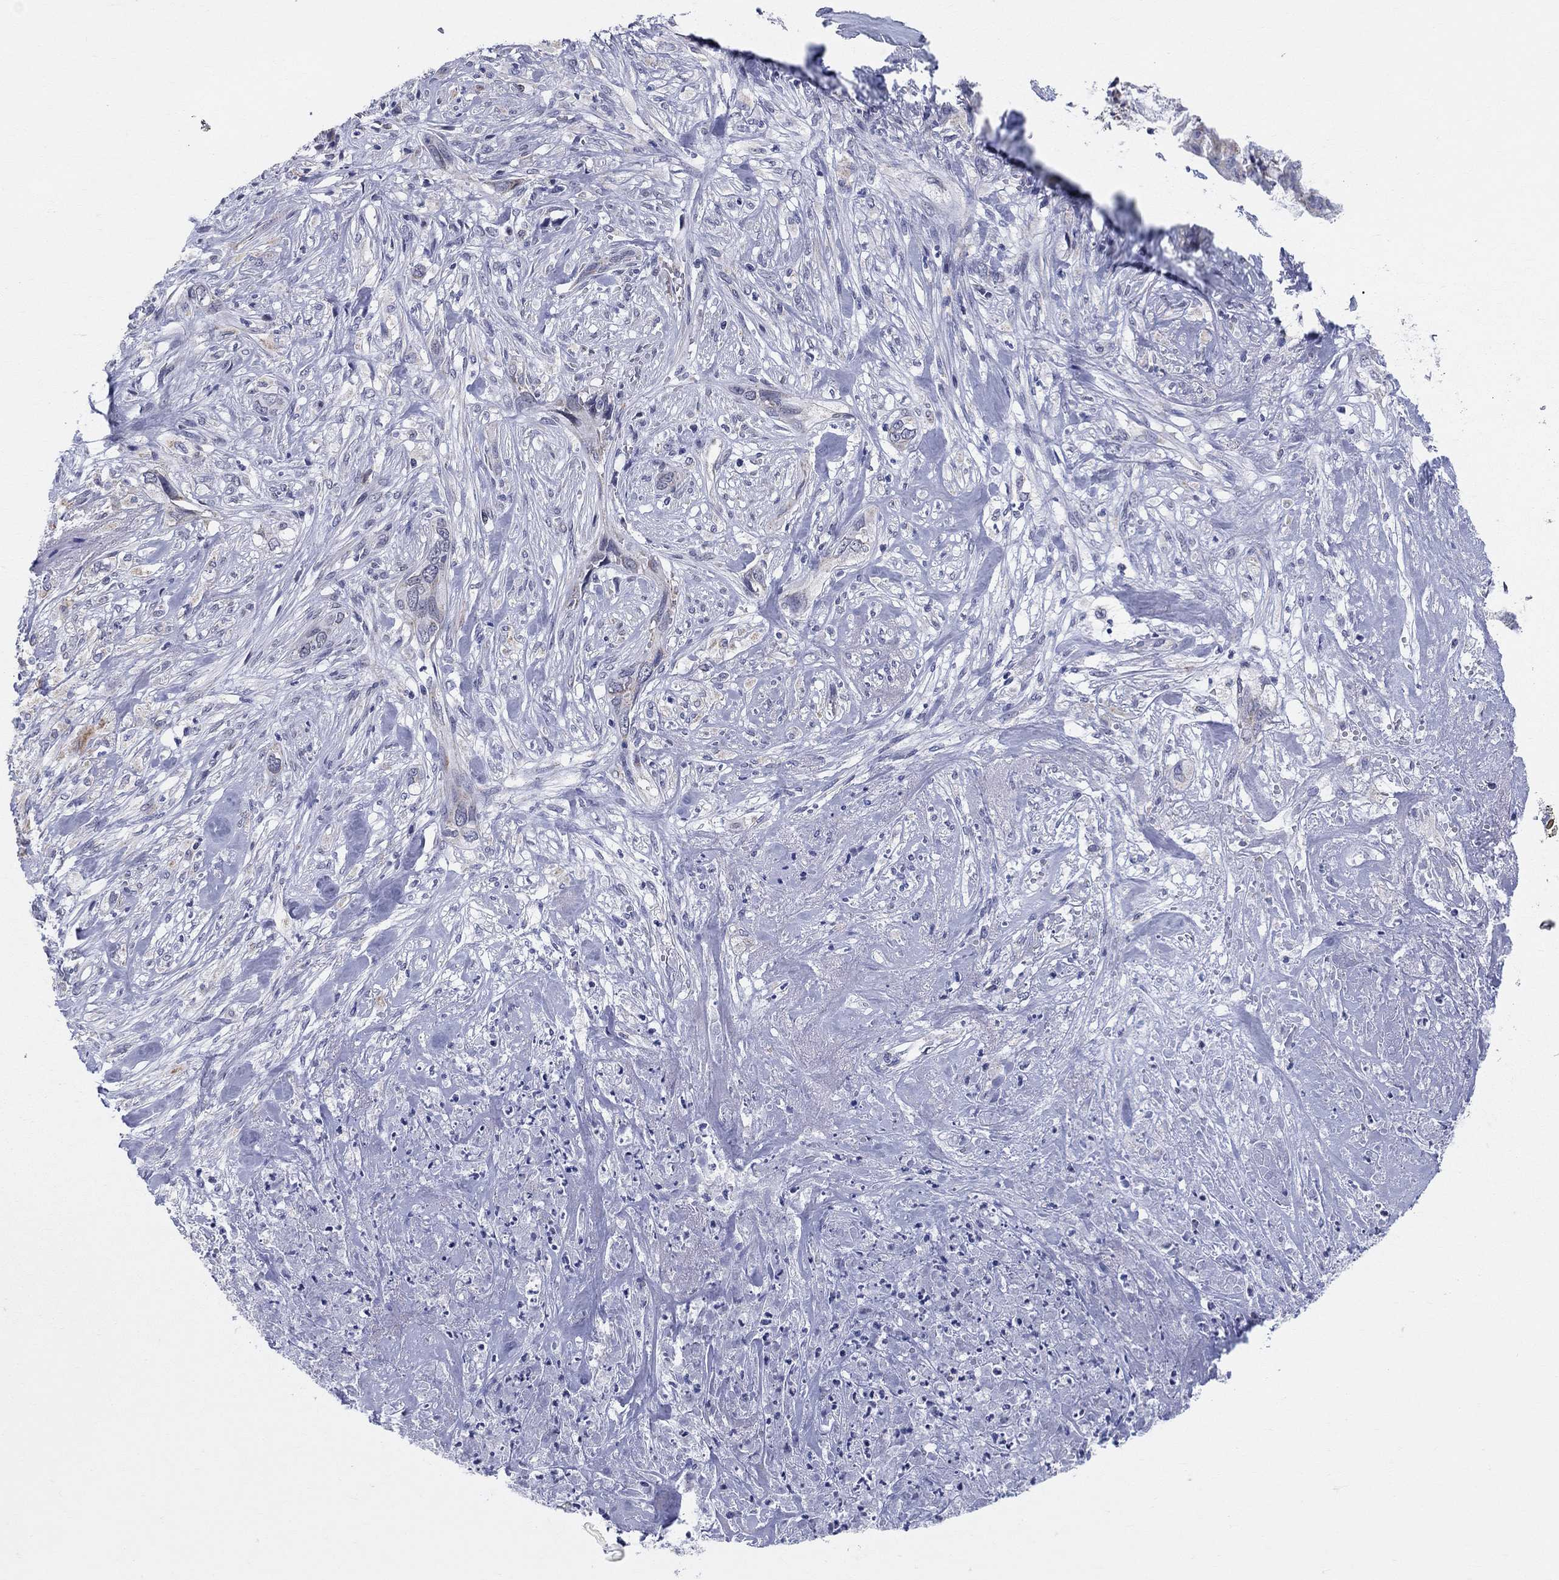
{"staining": {"intensity": "negative", "quantity": "none", "location": "none"}, "tissue": "cervical cancer", "cell_type": "Tumor cells", "image_type": "cancer", "snomed": [{"axis": "morphology", "description": "Squamous cell carcinoma, NOS"}, {"axis": "topography", "description": "Cervix"}], "caption": "This is a image of immunohistochemistry (IHC) staining of cervical cancer, which shows no expression in tumor cells. Brightfield microscopy of immunohistochemistry (IHC) stained with DAB (3,3'-diaminobenzidine) (brown) and hematoxylin (blue), captured at high magnification.", "gene": "KISS1R", "patient": {"sex": "female", "age": 57}}